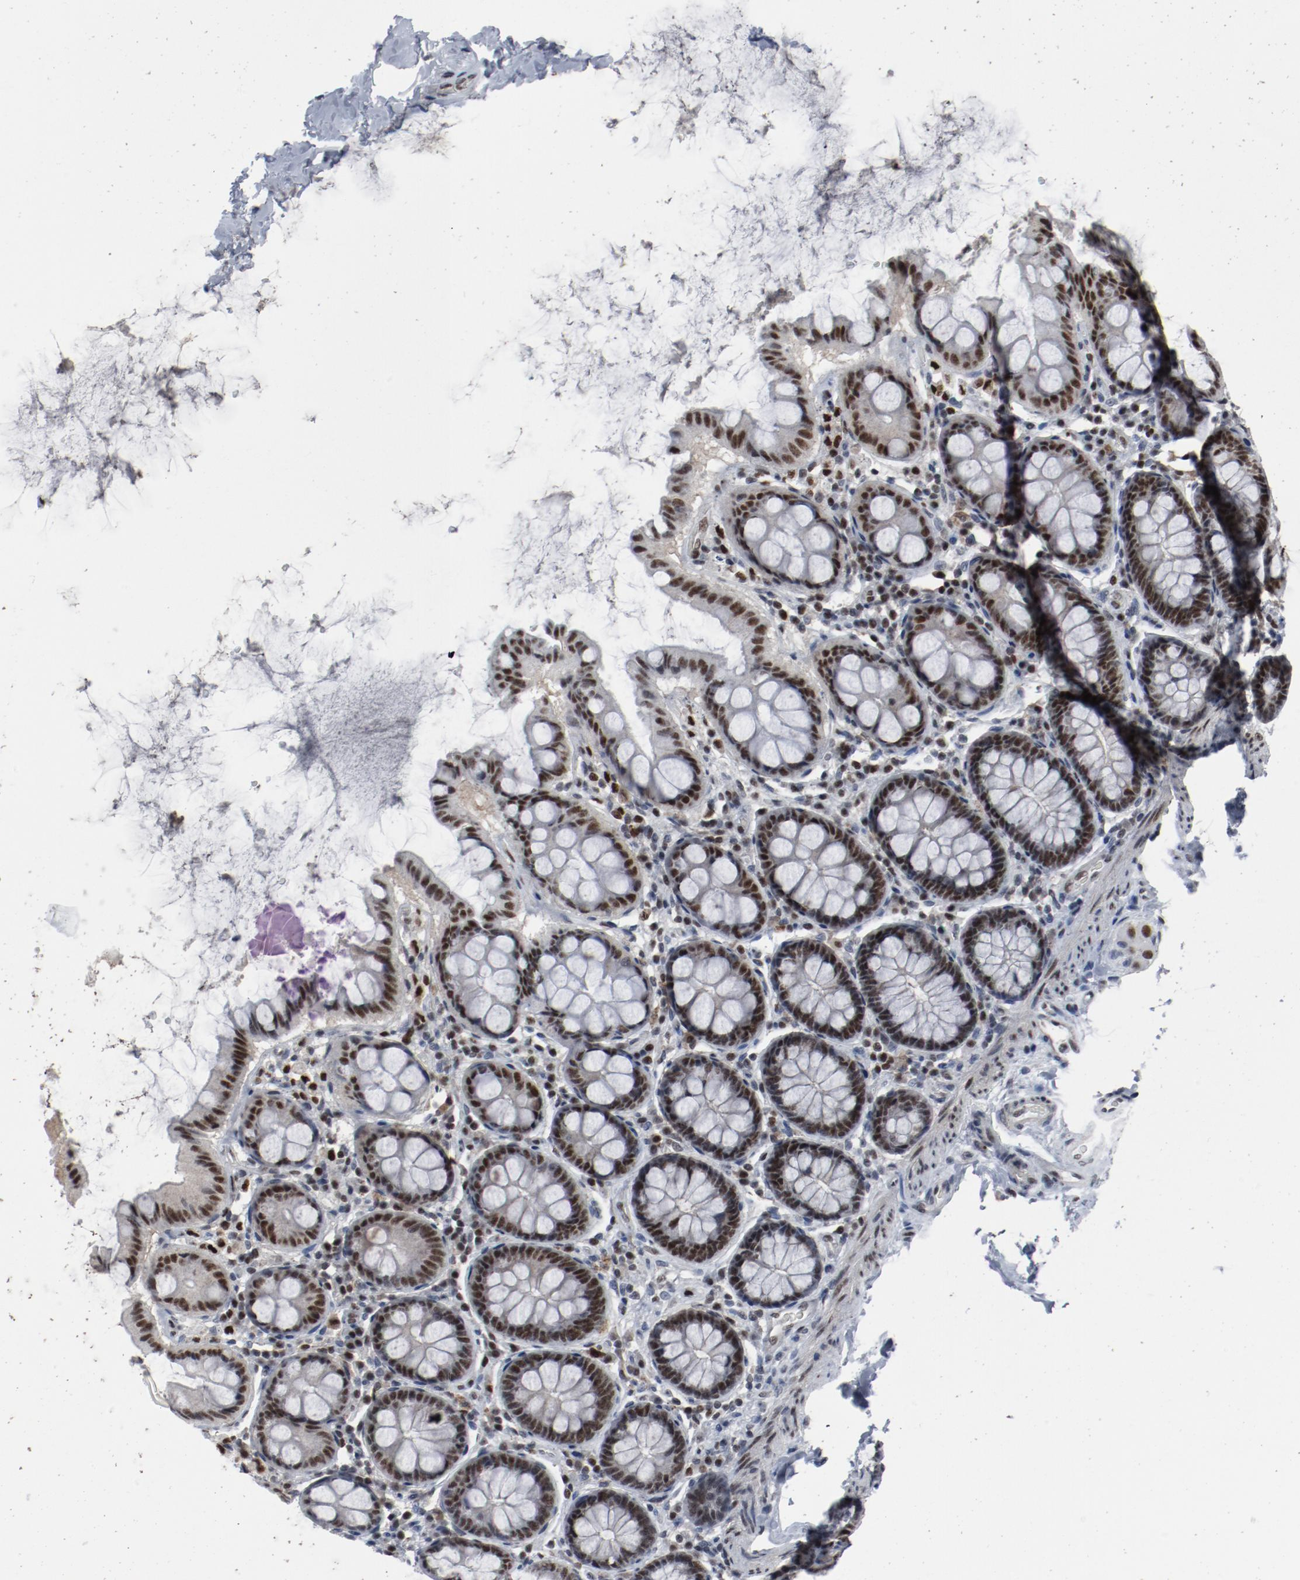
{"staining": {"intensity": "moderate", "quantity": ">75%", "location": "nuclear"}, "tissue": "colon", "cell_type": "Endothelial cells", "image_type": "normal", "snomed": [{"axis": "morphology", "description": "Normal tissue, NOS"}, {"axis": "topography", "description": "Colon"}], "caption": "Immunohistochemistry photomicrograph of normal human colon stained for a protein (brown), which displays medium levels of moderate nuclear staining in approximately >75% of endothelial cells.", "gene": "JMJD6", "patient": {"sex": "female", "age": 61}}